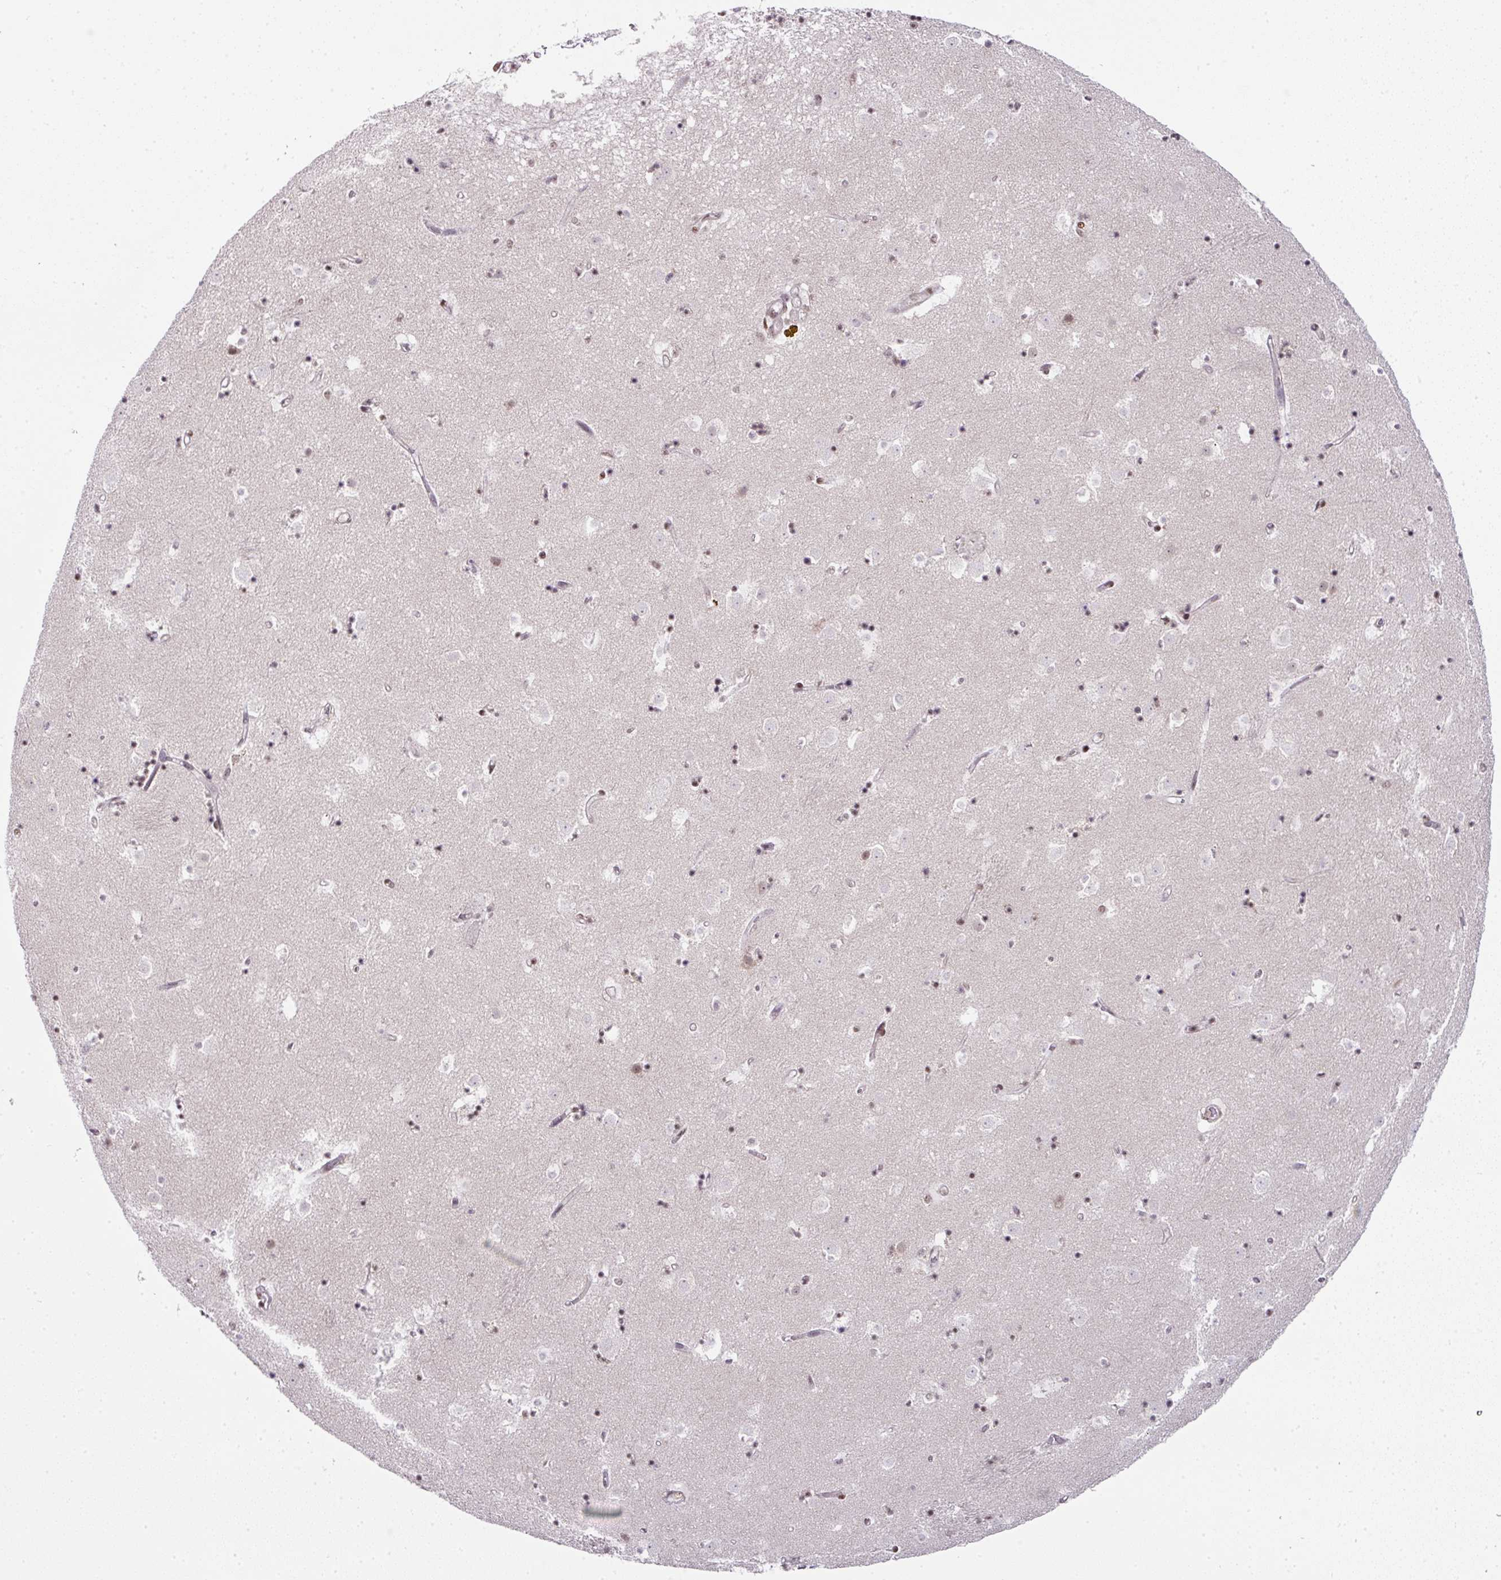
{"staining": {"intensity": "moderate", "quantity": "<25%", "location": "nuclear"}, "tissue": "caudate", "cell_type": "Glial cells", "image_type": "normal", "snomed": [{"axis": "morphology", "description": "Normal tissue, NOS"}, {"axis": "topography", "description": "Lateral ventricle wall"}], "caption": "Moderate nuclear positivity is seen in approximately <25% of glial cells in normal caudate. (brown staining indicates protein expression, while blue staining denotes nuclei).", "gene": "NFYA", "patient": {"sex": "male", "age": 58}}